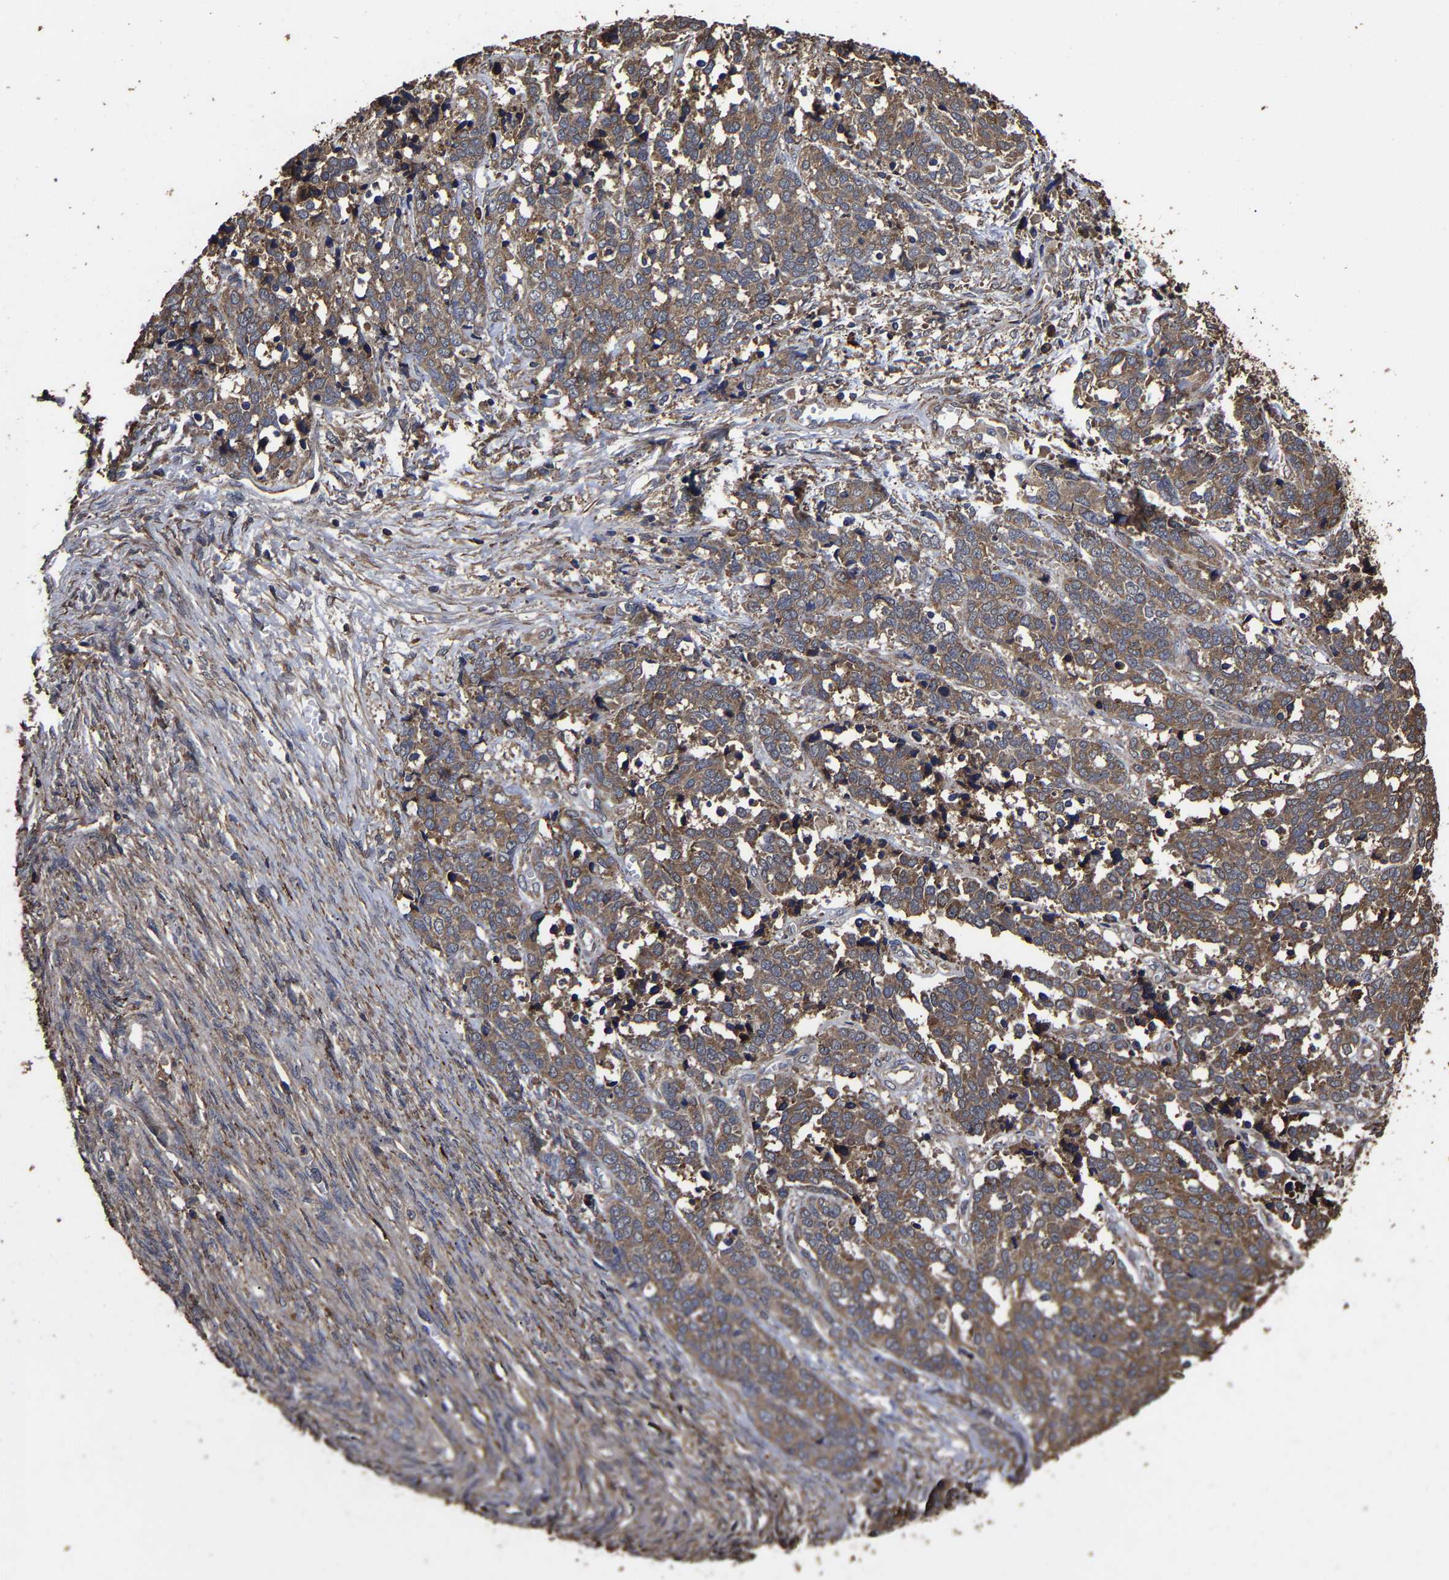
{"staining": {"intensity": "moderate", "quantity": ">75%", "location": "cytoplasmic/membranous"}, "tissue": "ovarian cancer", "cell_type": "Tumor cells", "image_type": "cancer", "snomed": [{"axis": "morphology", "description": "Cystadenocarcinoma, serous, NOS"}, {"axis": "topography", "description": "Ovary"}], "caption": "There is medium levels of moderate cytoplasmic/membranous positivity in tumor cells of ovarian cancer, as demonstrated by immunohistochemical staining (brown color).", "gene": "ITCH", "patient": {"sex": "female", "age": 44}}